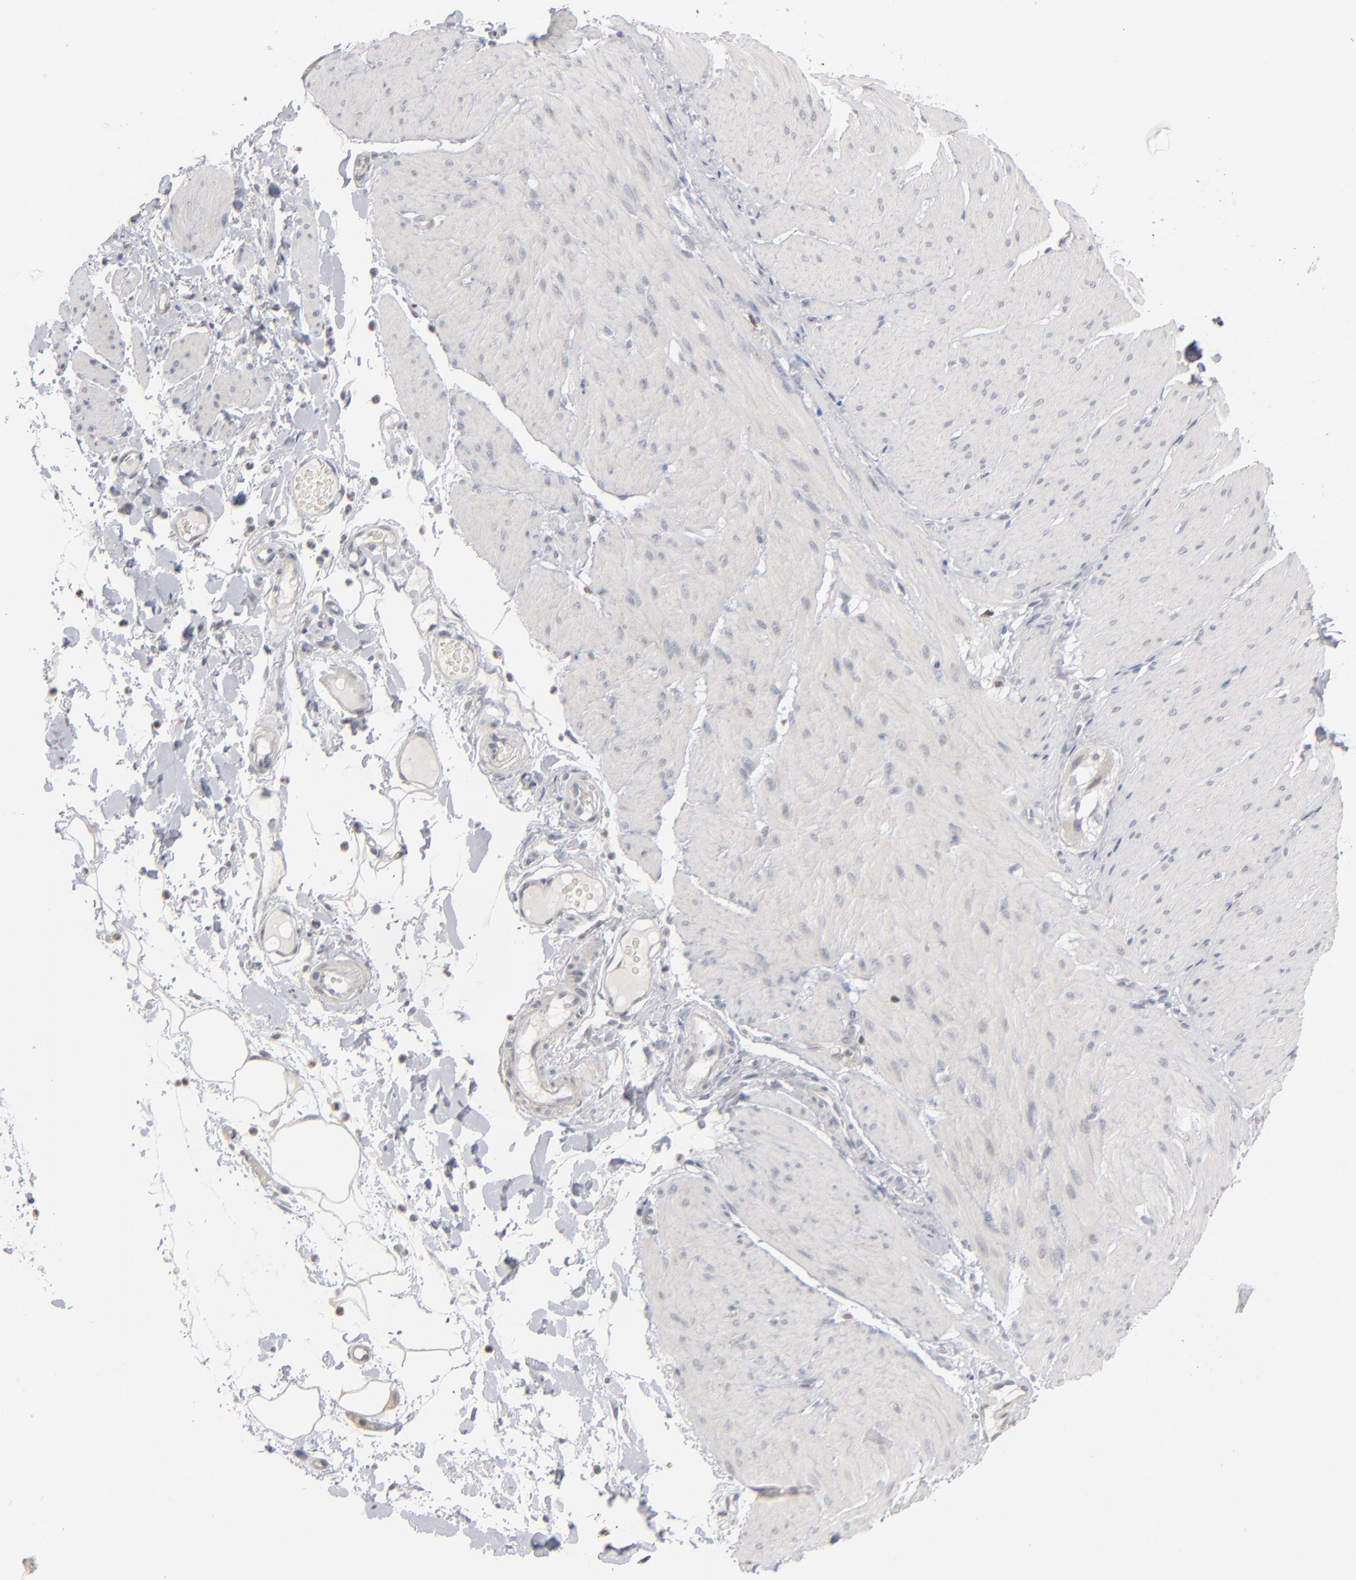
{"staining": {"intensity": "negative", "quantity": "none", "location": "none"}, "tissue": "smooth muscle", "cell_type": "Smooth muscle cells", "image_type": "normal", "snomed": [{"axis": "morphology", "description": "Normal tissue, NOS"}, {"axis": "topography", "description": "Smooth muscle"}, {"axis": "topography", "description": "Colon"}], "caption": "IHC of normal human smooth muscle exhibits no expression in smooth muscle cells. (DAB (3,3'-diaminobenzidine) immunohistochemistry (IHC), high magnification).", "gene": "STAT4", "patient": {"sex": "male", "age": 67}}